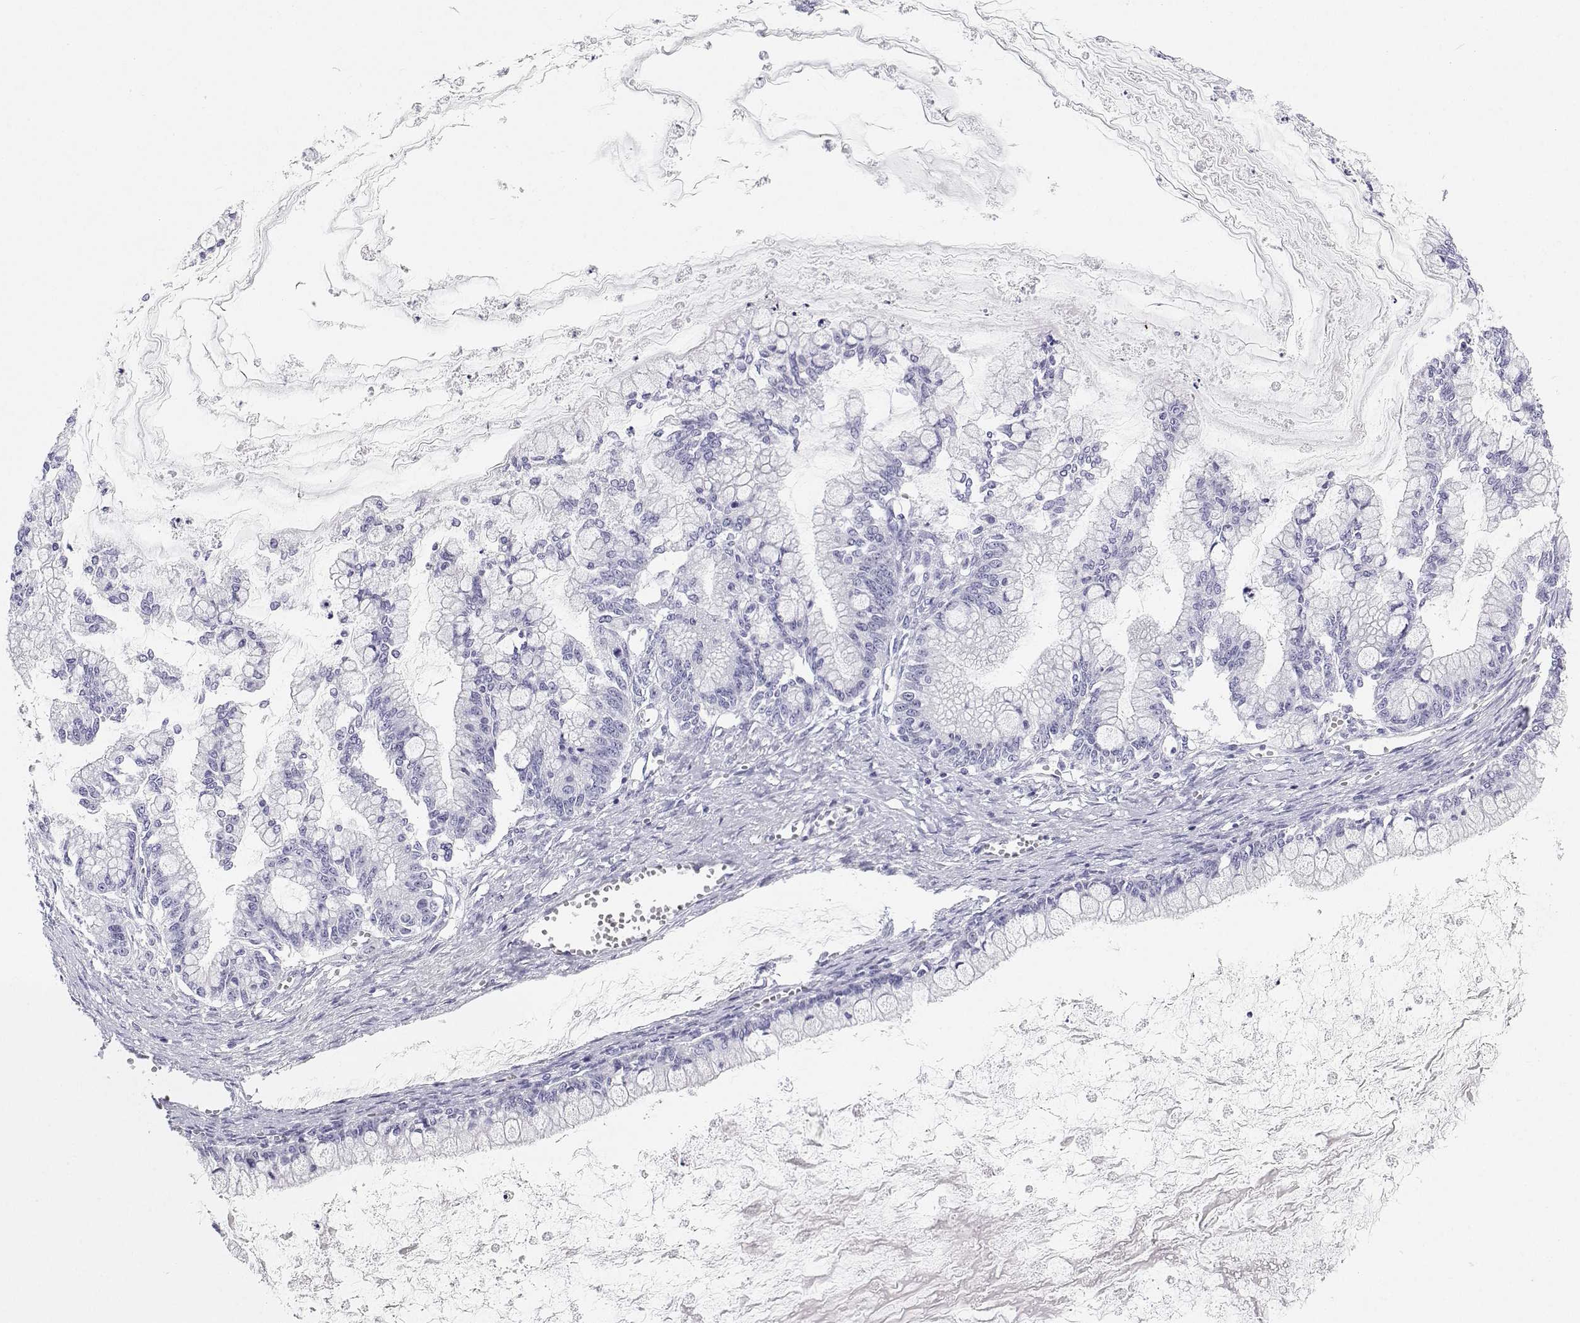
{"staining": {"intensity": "negative", "quantity": "none", "location": "none"}, "tissue": "ovarian cancer", "cell_type": "Tumor cells", "image_type": "cancer", "snomed": [{"axis": "morphology", "description": "Cystadenocarcinoma, mucinous, NOS"}, {"axis": "topography", "description": "Ovary"}], "caption": "The micrograph demonstrates no staining of tumor cells in ovarian cancer (mucinous cystadenocarcinoma). (DAB immunohistochemistry, high magnification).", "gene": "BHMT", "patient": {"sex": "female", "age": 67}}